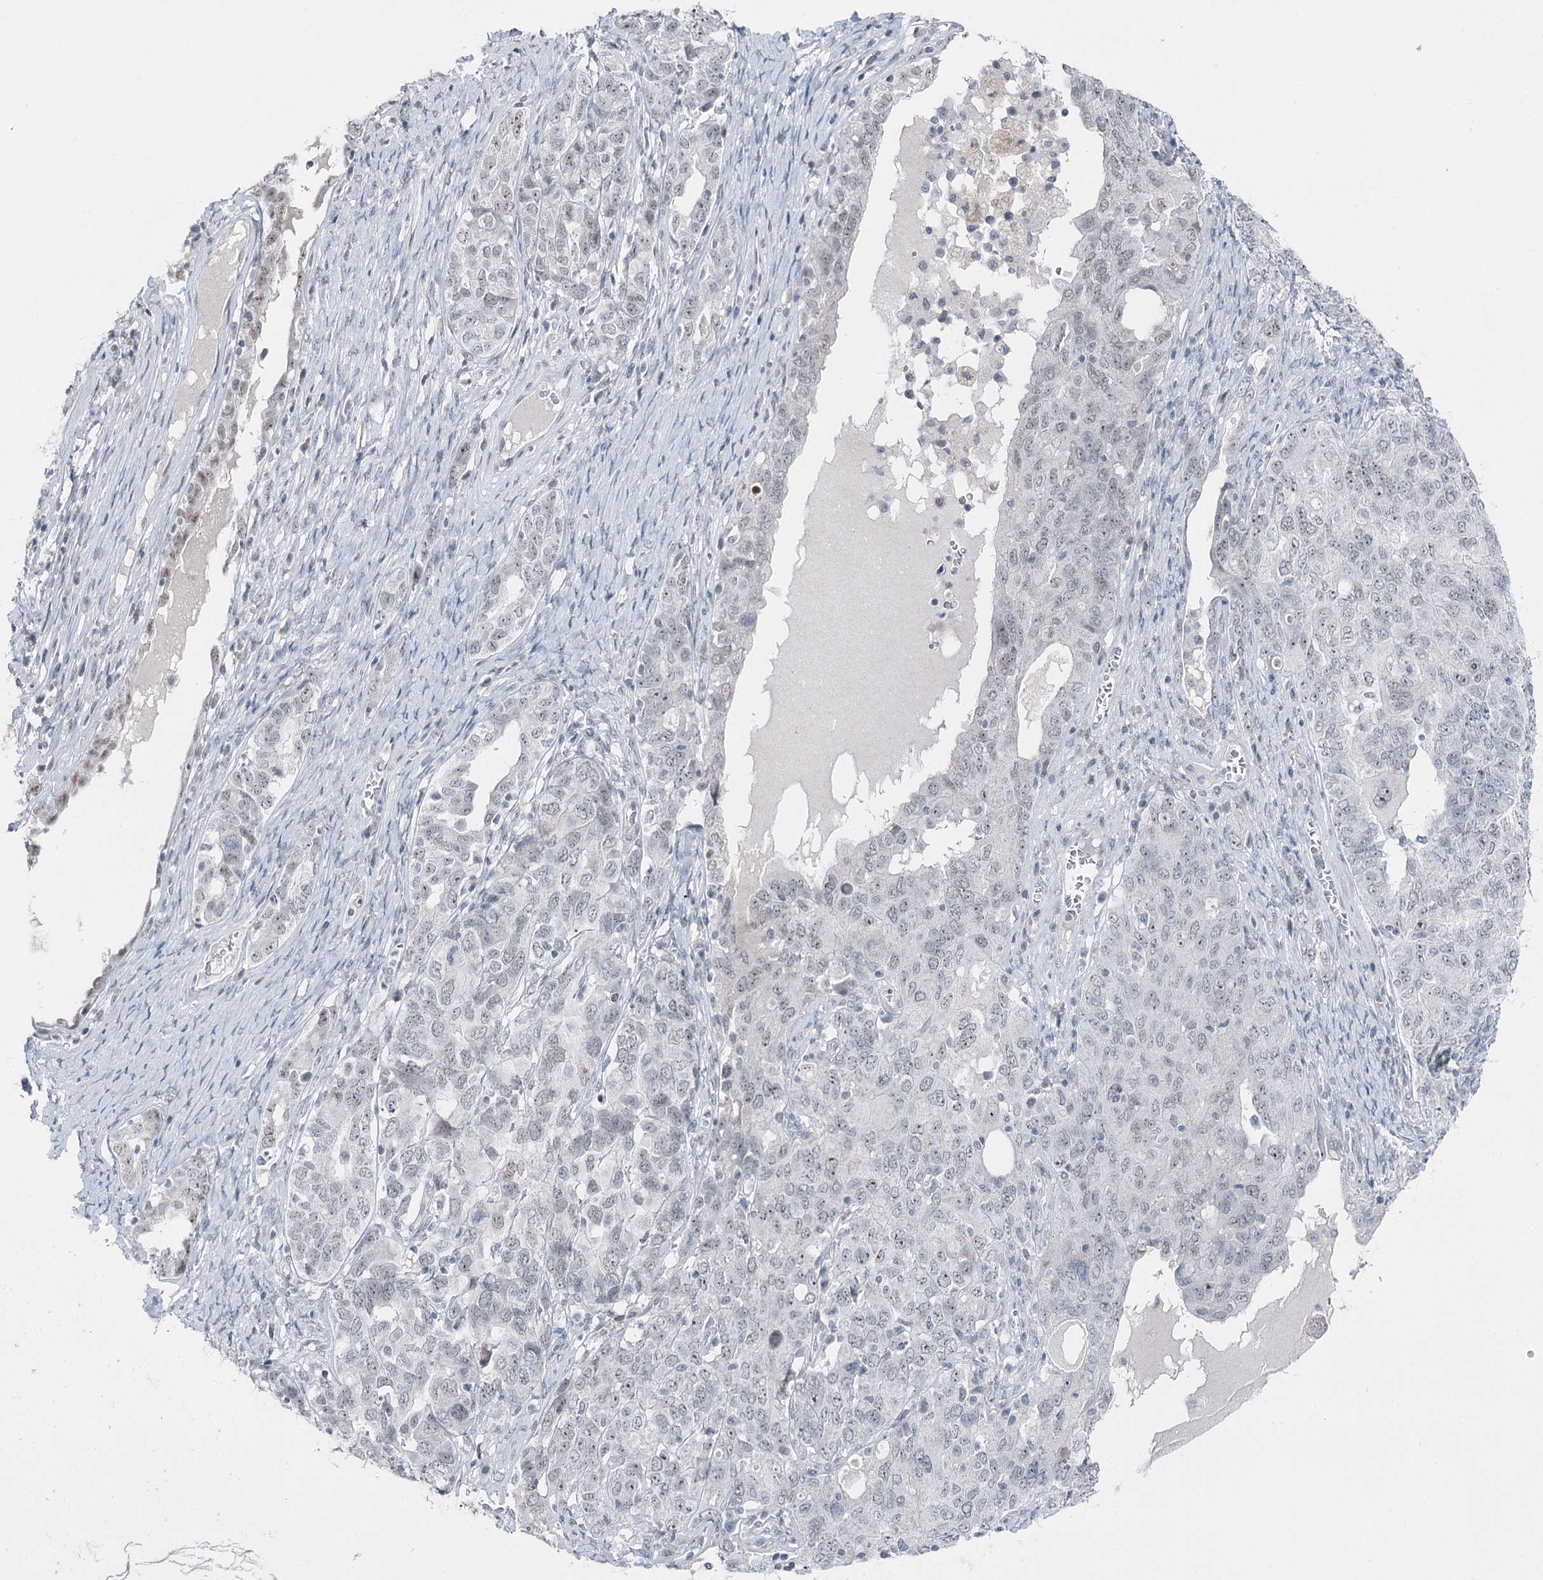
{"staining": {"intensity": "negative", "quantity": "none", "location": "none"}, "tissue": "ovarian cancer", "cell_type": "Tumor cells", "image_type": "cancer", "snomed": [{"axis": "morphology", "description": "Carcinoma, endometroid"}, {"axis": "topography", "description": "Ovary"}], "caption": "Immunohistochemistry of ovarian endometroid carcinoma reveals no expression in tumor cells. (Brightfield microscopy of DAB (3,3'-diaminobenzidine) immunohistochemistry at high magnification).", "gene": "STEEP1", "patient": {"sex": "female", "age": 62}}